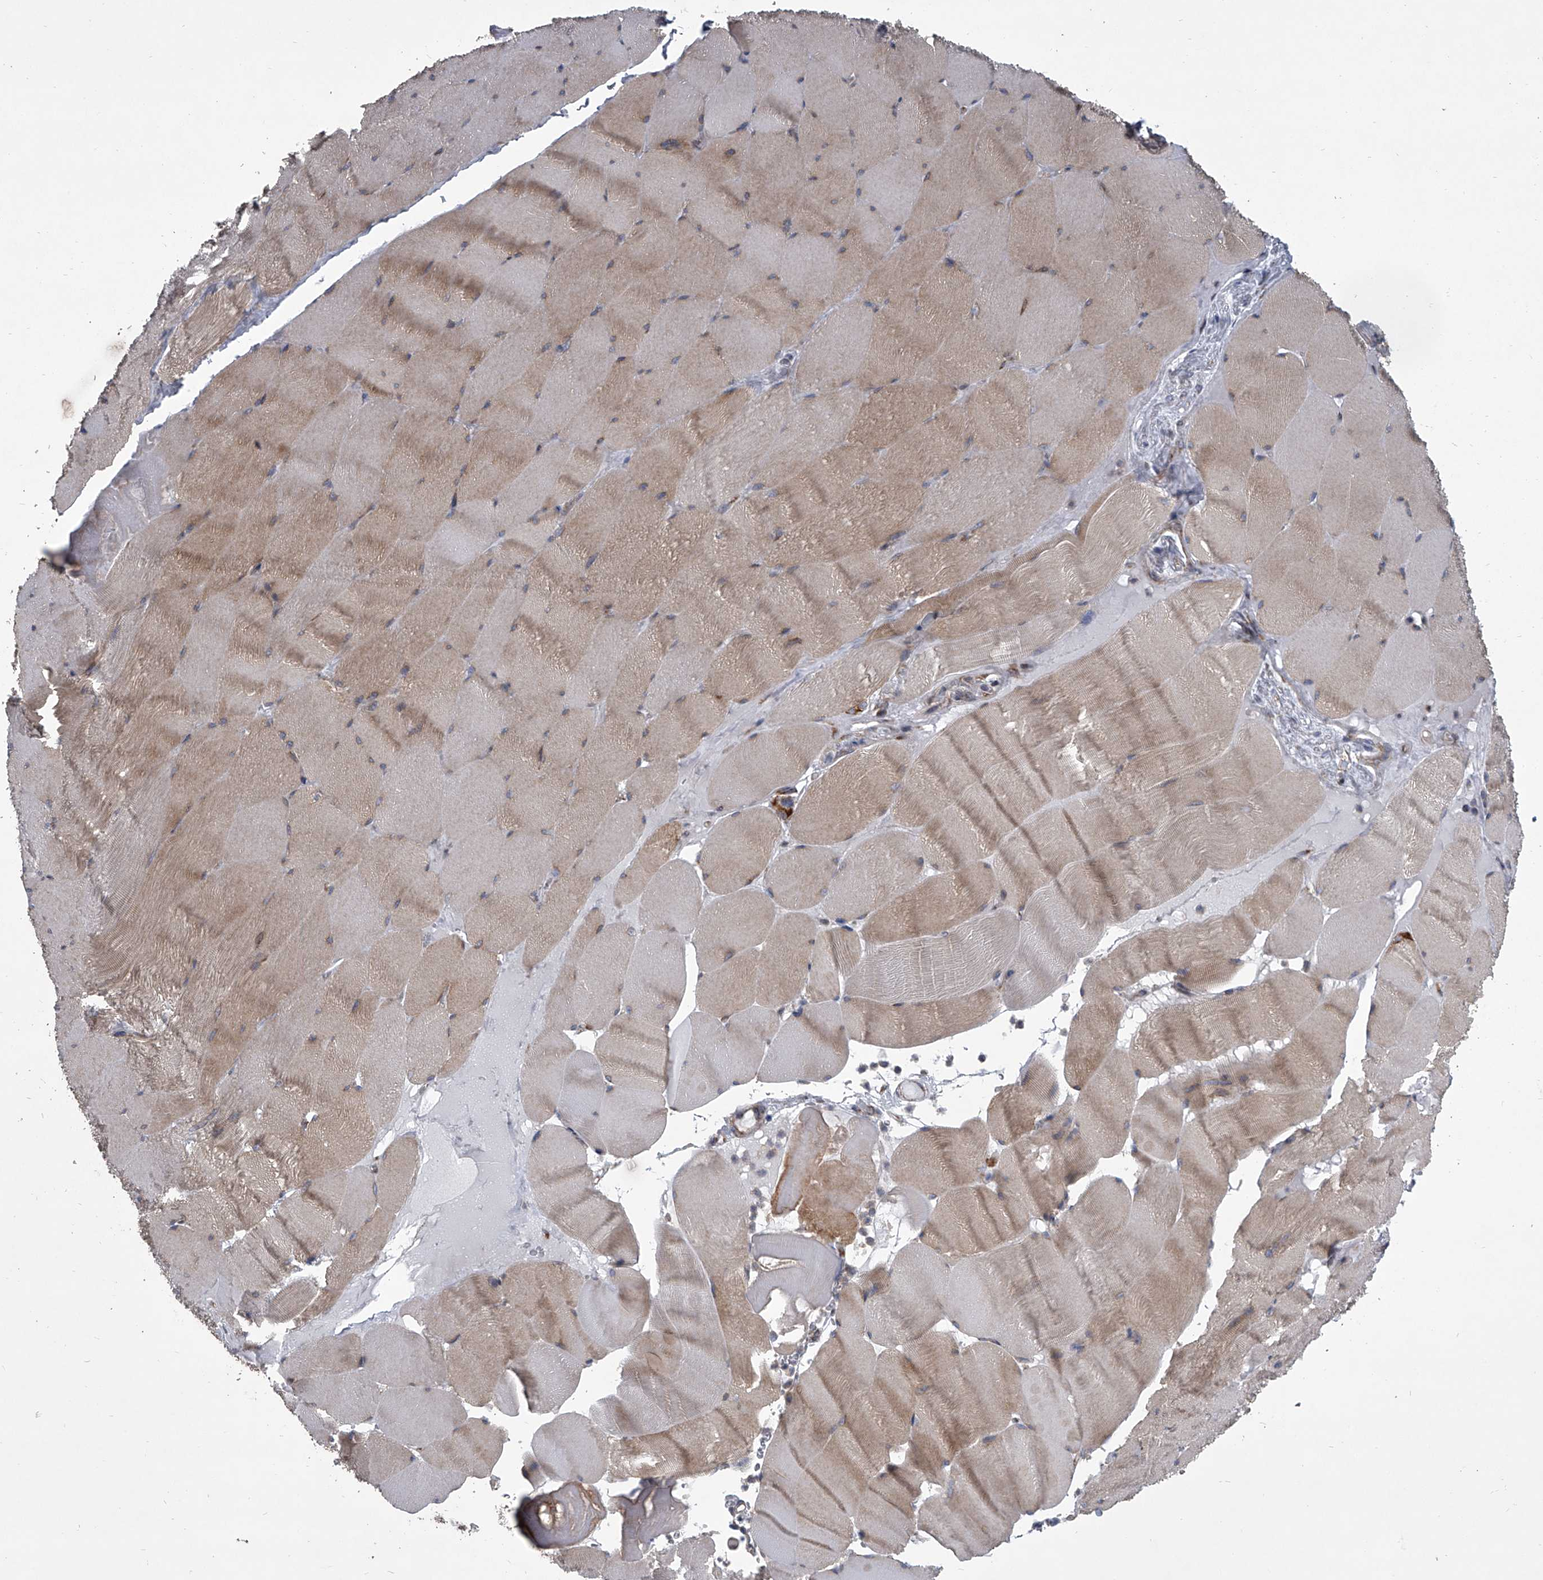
{"staining": {"intensity": "moderate", "quantity": "25%-75%", "location": "cytoplasmic/membranous"}, "tissue": "skeletal muscle", "cell_type": "Myocytes", "image_type": "normal", "snomed": [{"axis": "morphology", "description": "Normal tissue, NOS"}, {"axis": "topography", "description": "Skeletal muscle"}], "caption": "Immunohistochemistry image of unremarkable human skeletal muscle stained for a protein (brown), which displays medium levels of moderate cytoplasmic/membranous positivity in approximately 25%-75% of myocytes.", "gene": "ZC3H15", "patient": {"sex": "male", "age": 62}}